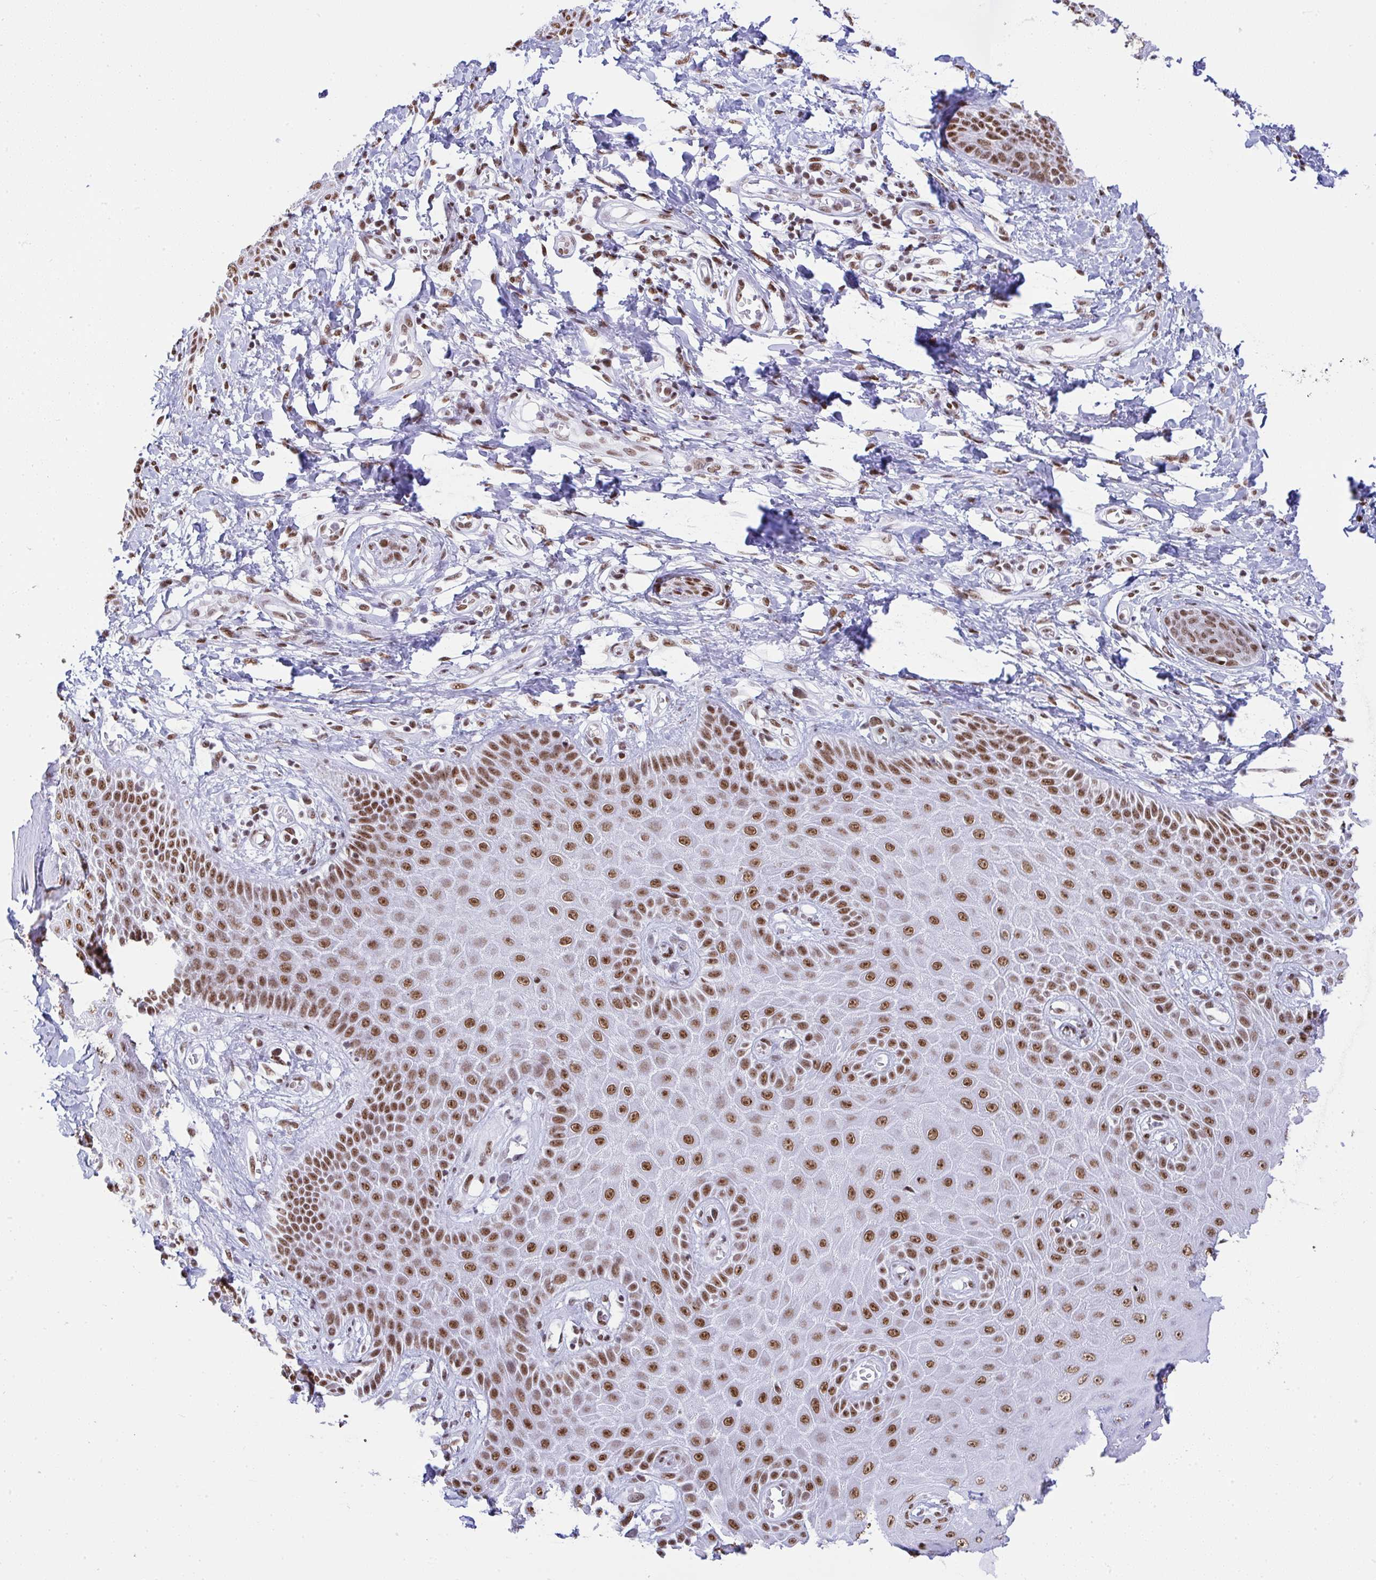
{"staining": {"intensity": "moderate", "quantity": ">75%", "location": "nuclear"}, "tissue": "skin", "cell_type": "Epidermal cells", "image_type": "normal", "snomed": [{"axis": "morphology", "description": "Normal tissue, NOS"}, {"axis": "topography", "description": "Anal"}, {"axis": "topography", "description": "Peripheral nerve tissue"}], "caption": "Immunohistochemistry (IHC) (DAB (3,3'-diaminobenzidine)) staining of unremarkable skin exhibits moderate nuclear protein positivity in approximately >75% of epidermal cells.", "gene": "DDX52", "patient": {"sex": "male", "age": 78}}